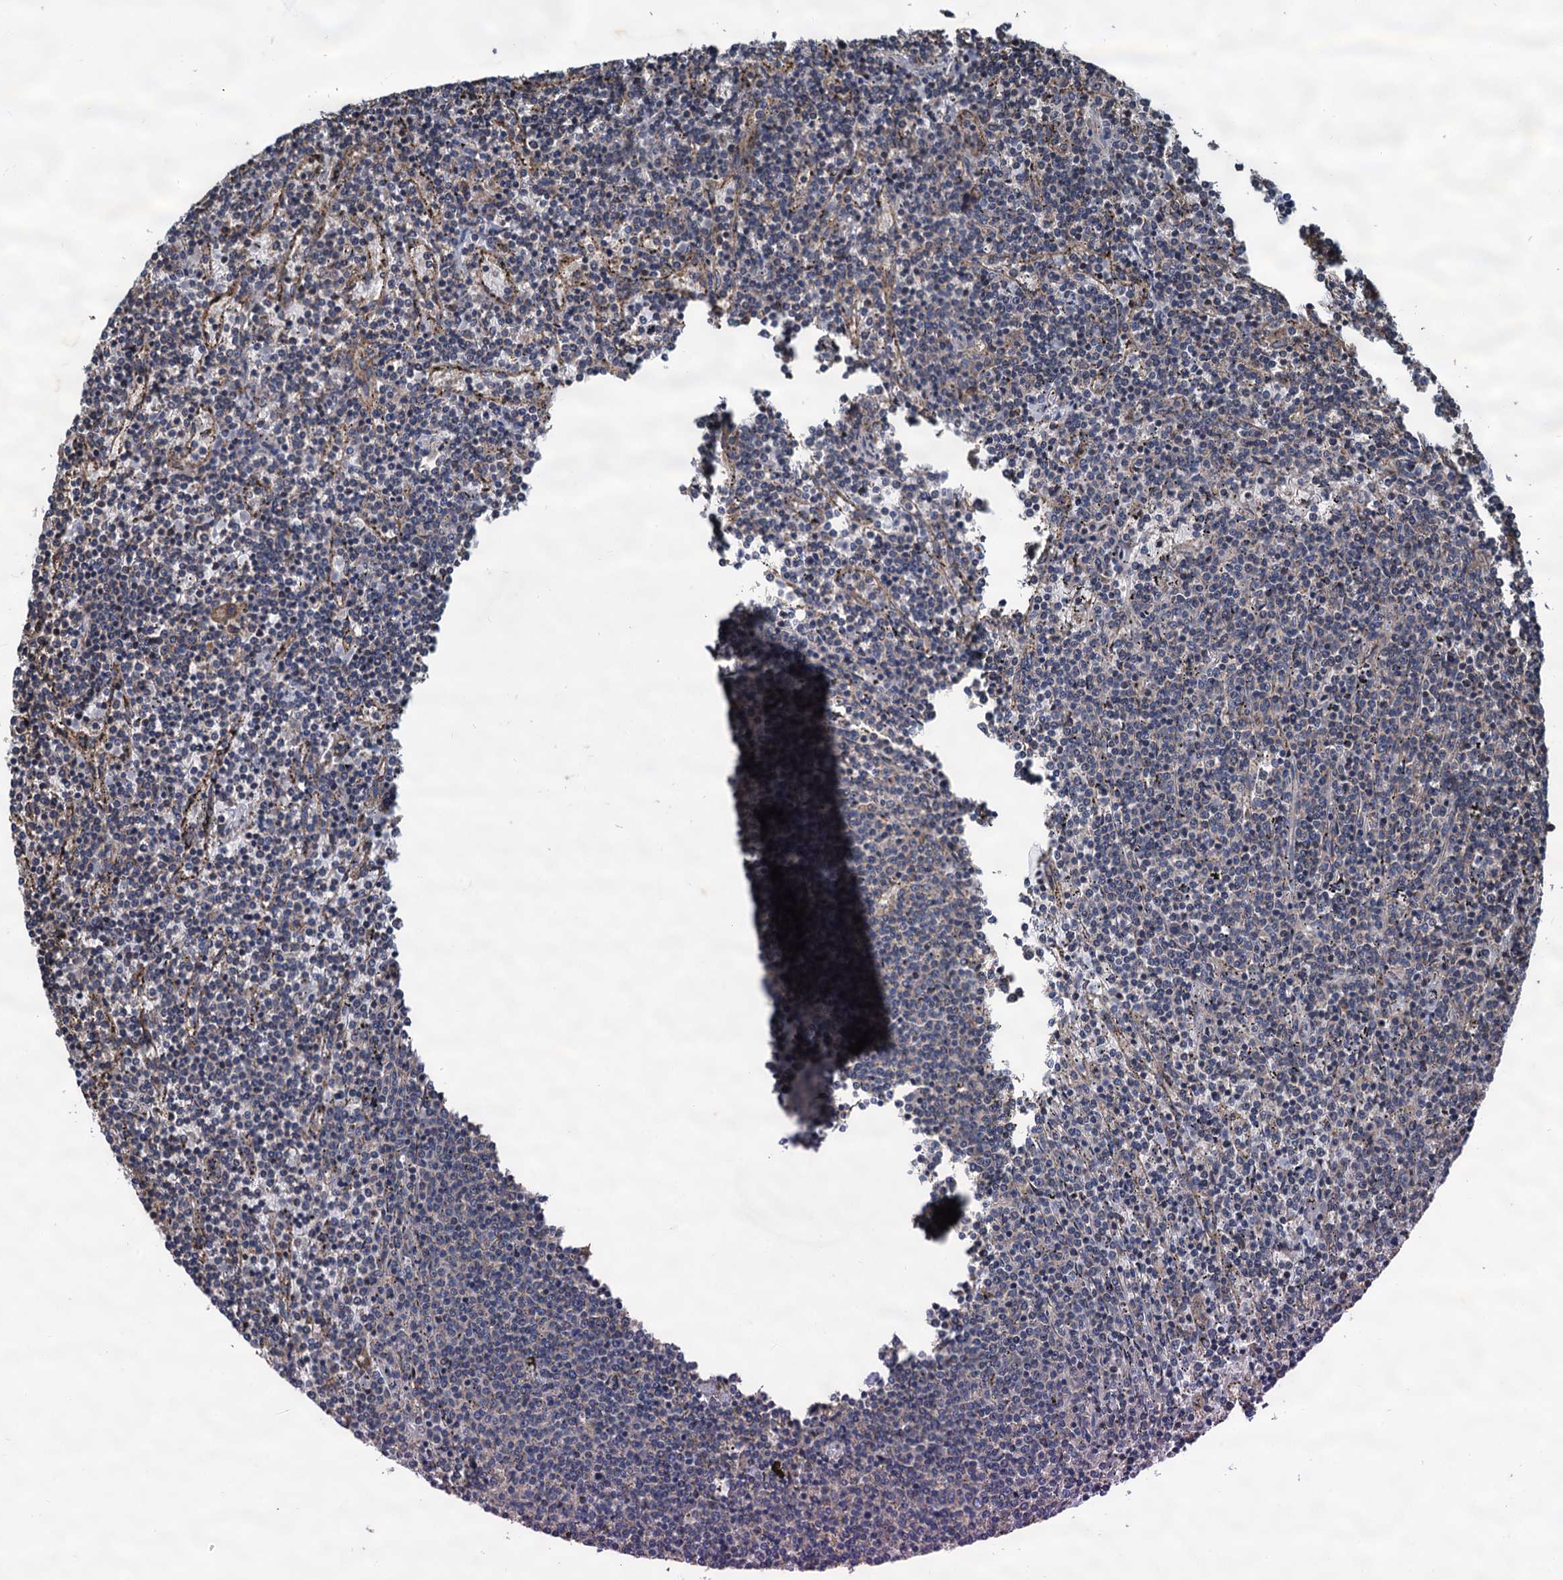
{"staining": {"intensity": "weak", "quantity": "<25%", "location": "cytoplasmic/membranous"}, "tissue": "lymphoma", "cell_type": "Tumor cells", "image_type": "cancer", "snomed": [{"axis": "morphology", "description": "Malignant lymphoma, non-Hodgkin's type, Low grade"}, {"axis": "topography", "description": "Spleen"}], "caption": "This is an IHC photomicrograph of low-grade malignant lymphoma, non-Hodgkin's type. There is no positivity in tumor cells.", "gene": "LINS1", "patient": {"sex": "female", "age": 50}}